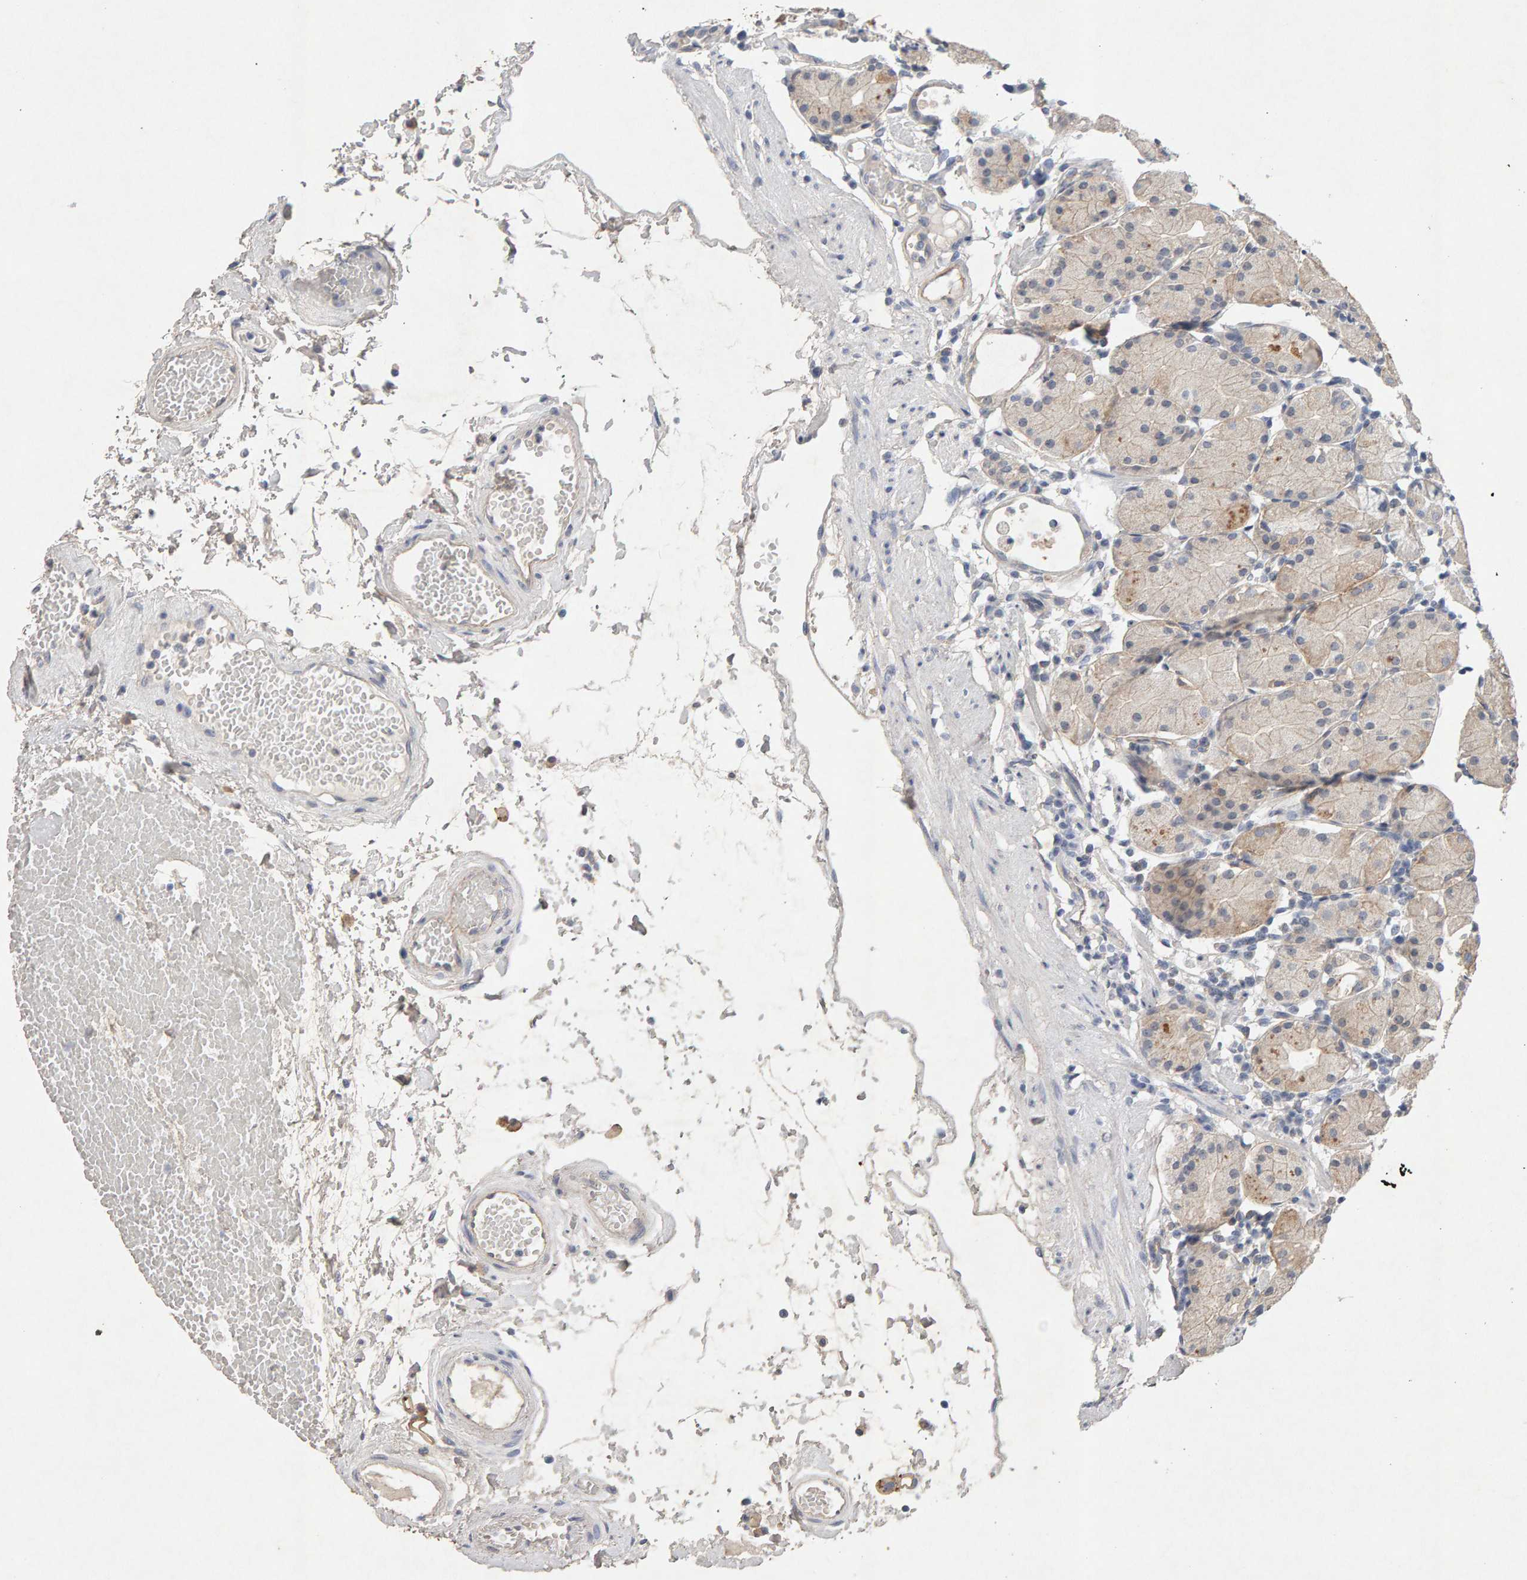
{"staining": {"intensity": "moderate", "quantity": "25%-75%", "location": "cytoplasmic/membranous"}, "tissue": "stomach", "cell_type": "Glandular cells", "image_type": "normal", "snomed": [{"axis": "morphology", "description": "Normal tissue, NOS"}, {"axis": "topography", "description": "Stomach"}, {"axis": "topography", "description": "Stomach, lower"}], "caption": "An image of human stomach stained for a protein exhibits moderate cytoplasmic/membranous brown staining in glandular cells.", "gene": "PTPRM", "patient": {"sex": "female", "age": 75}}